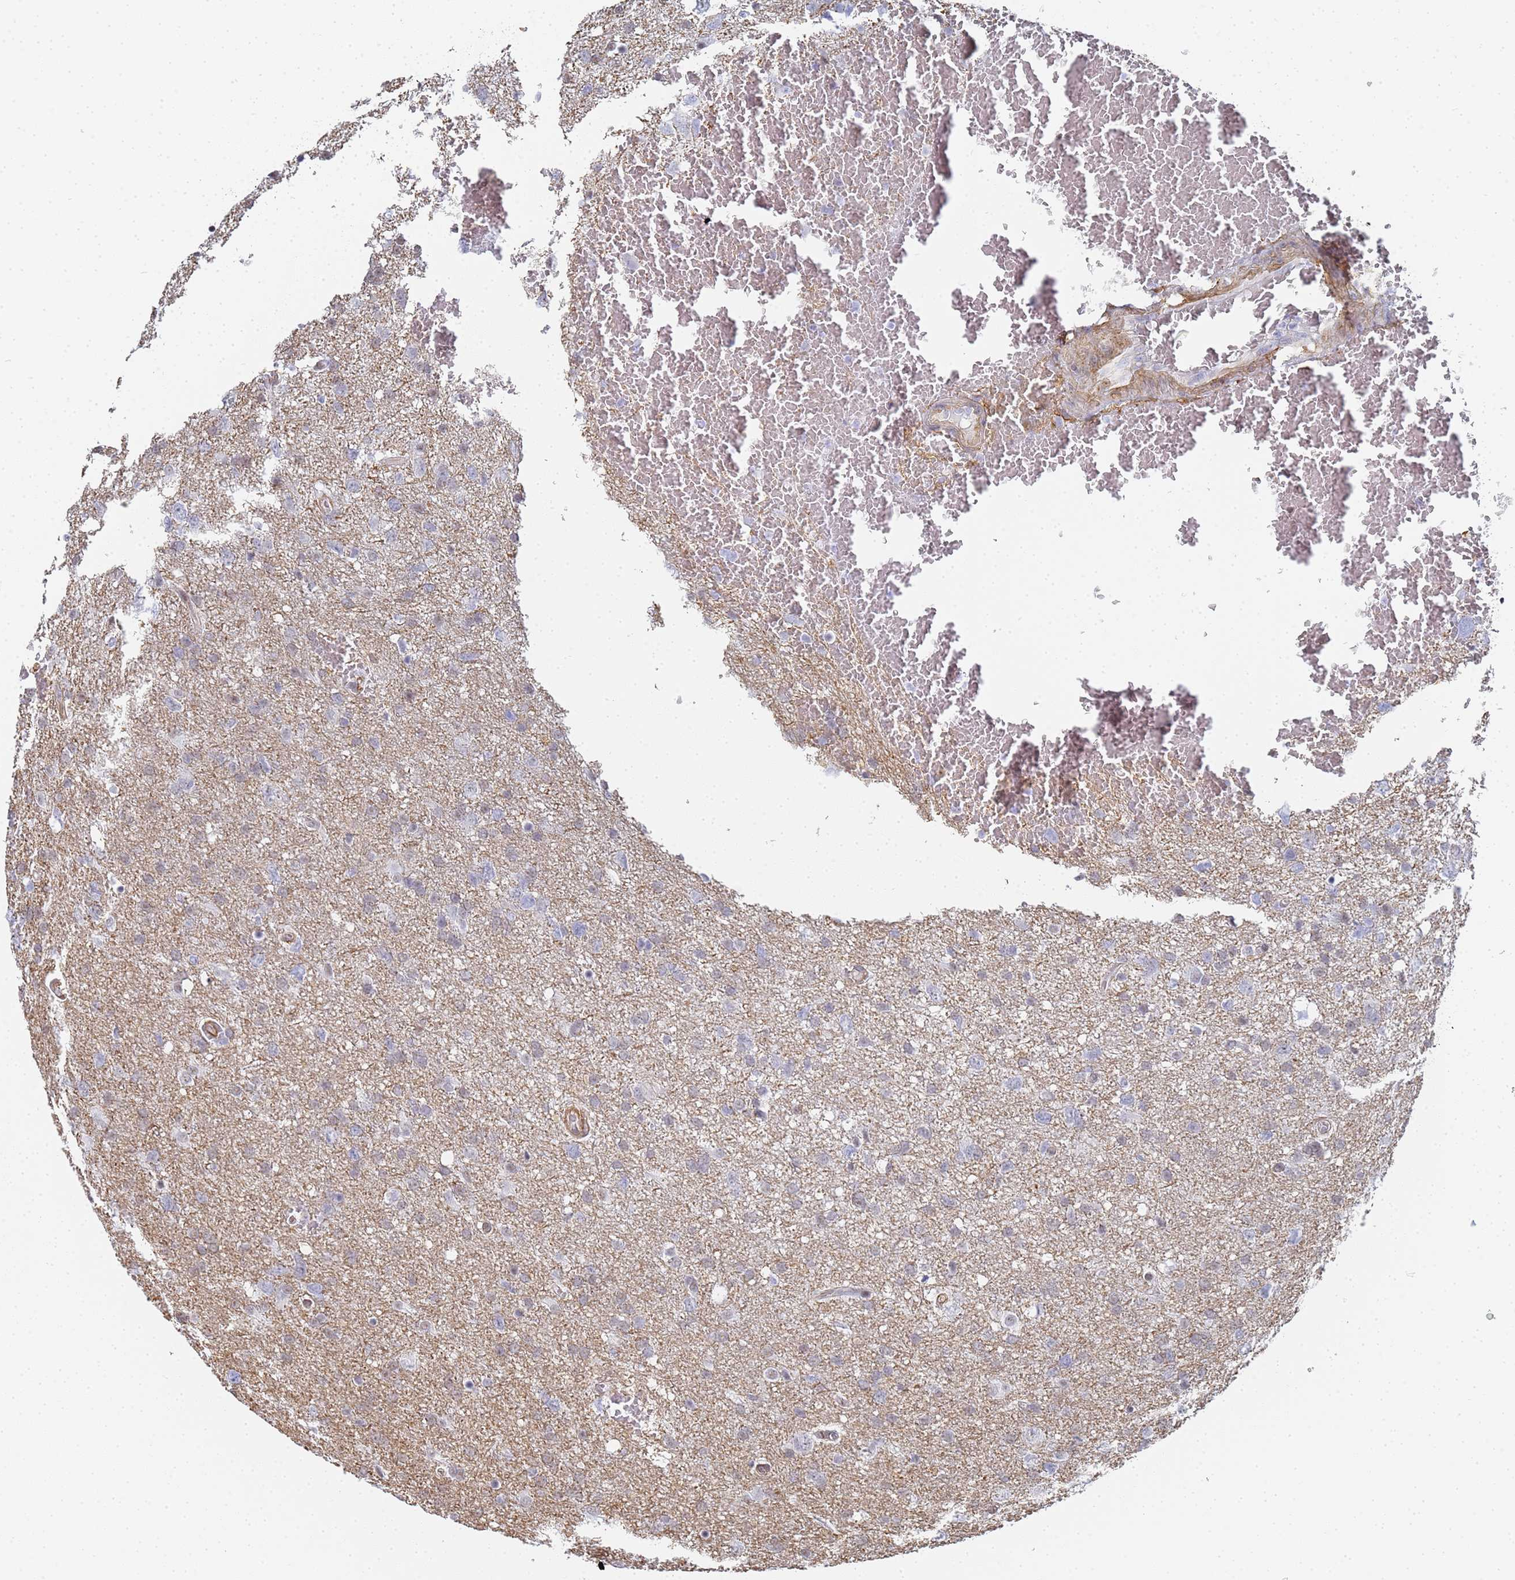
{"staining": {"intensity": "negative", "quantity": "none", "location": "none"}, "tissue": "glioma", "cell_type": "Tumor cells", "image_type": "cancer", "snomed": [{"axis": "morphology", "description": "Glioma, malignant, High grade"}, {"axis": "topography", "description": "Brain"}], "caption": "High power microscopy histopathology image of an IHC histopathology image of malignant glioma (high-grade), revealing no significant staining in tumor cells.", "gene": "PRRT4", "patient": {"sex": "male", "age": 61}}